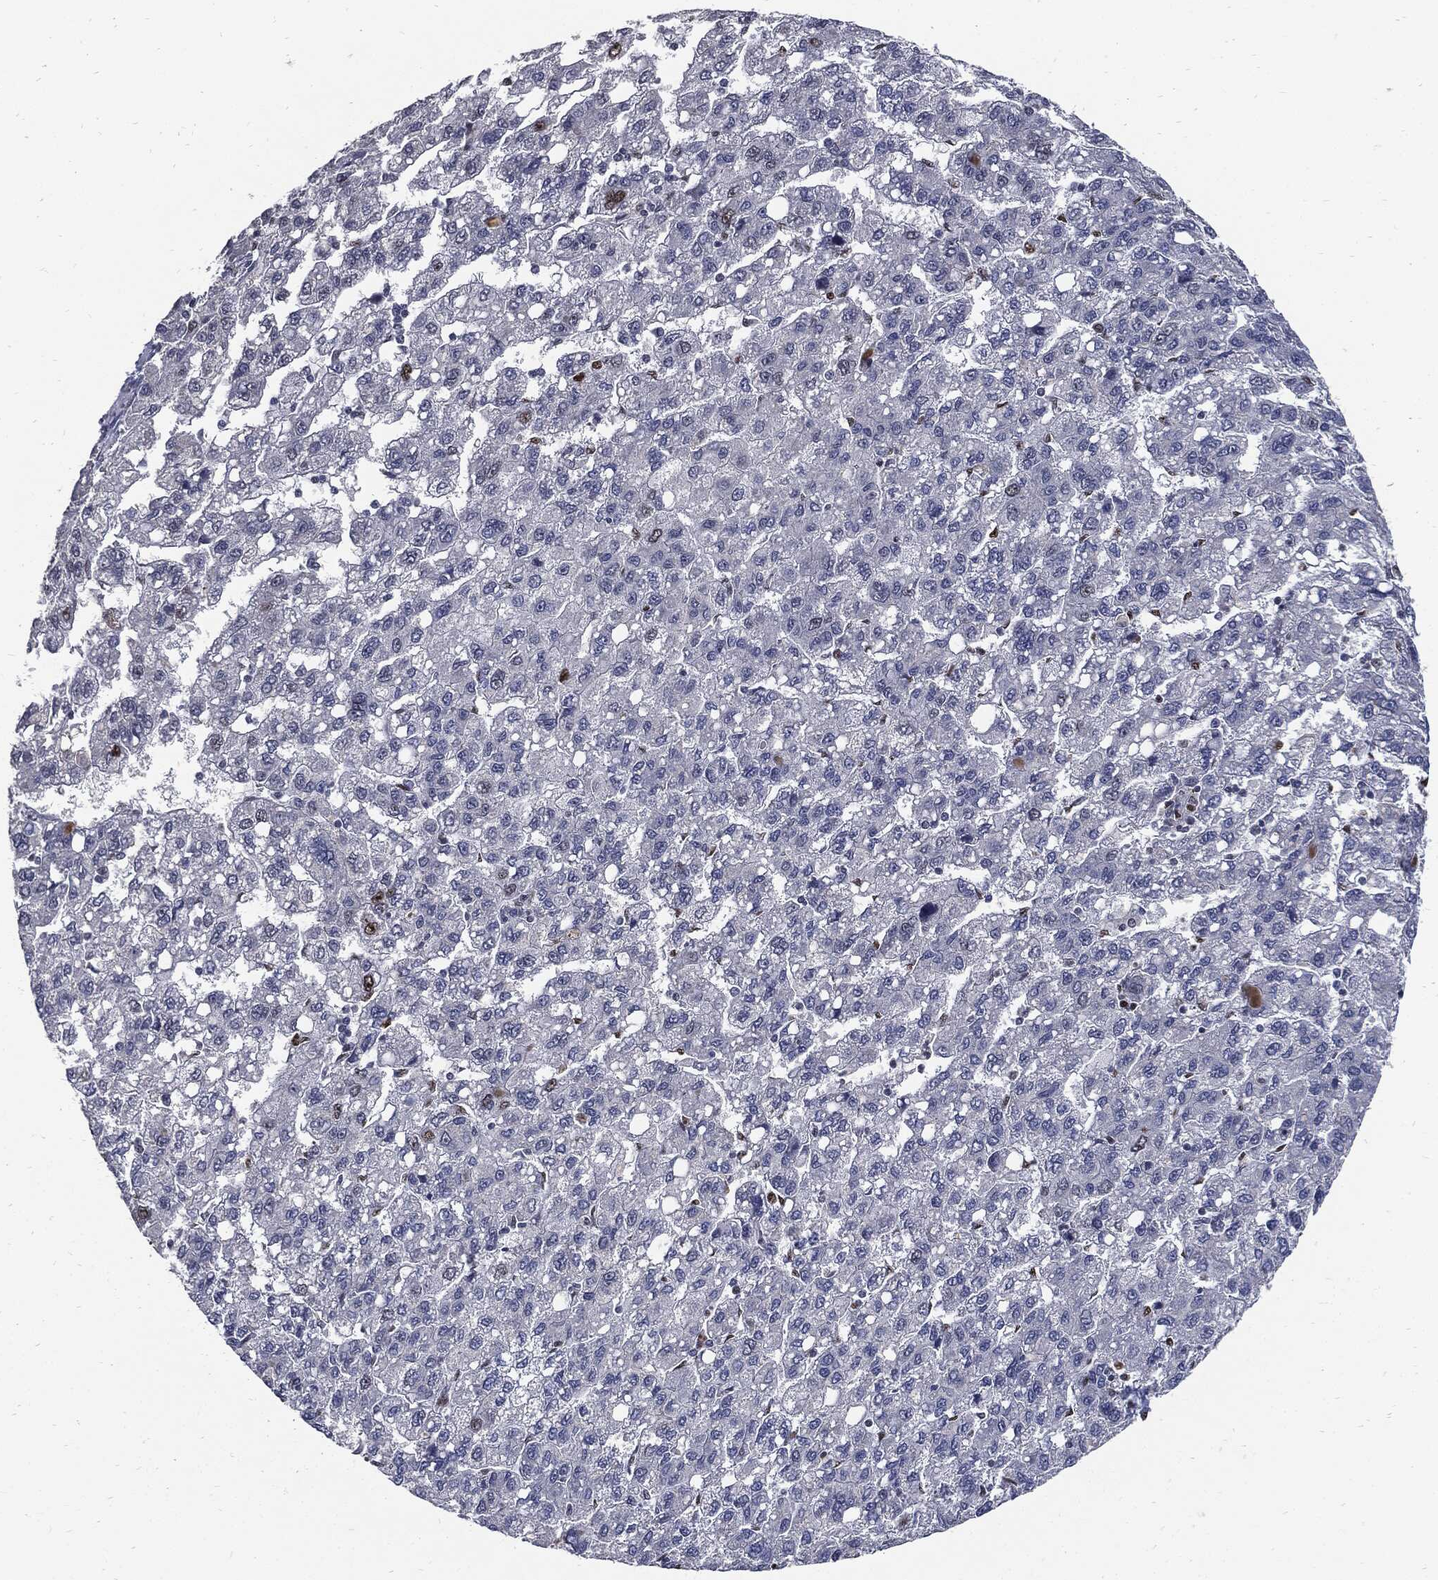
{"staining": {"intensity": "moderate", "quantity": "<25%", "location": "nuclear"}, "tissue": "liver cancer", "cell_type": "Tumor cells", "image_type": "cancer", "snomed": [{"axis": "morphology", "description": "Carcinoma, Hepatocellular, NOS"}, {"axis": "topography", "description": "Liver"}], "caption": "Immunohistochemistry of hepatocellular carcinoma (liver) exhibits low levels of moderate nuclear expression in about <25% of tumor cells. The staining was performed using DAB (3,3'-diaminobenzidine), with brown indicating positive protein expression. Nuclei are stained blue with hematoxylin.", "gene": "NBN", "patient": {"sex": "female", "age": 82}}